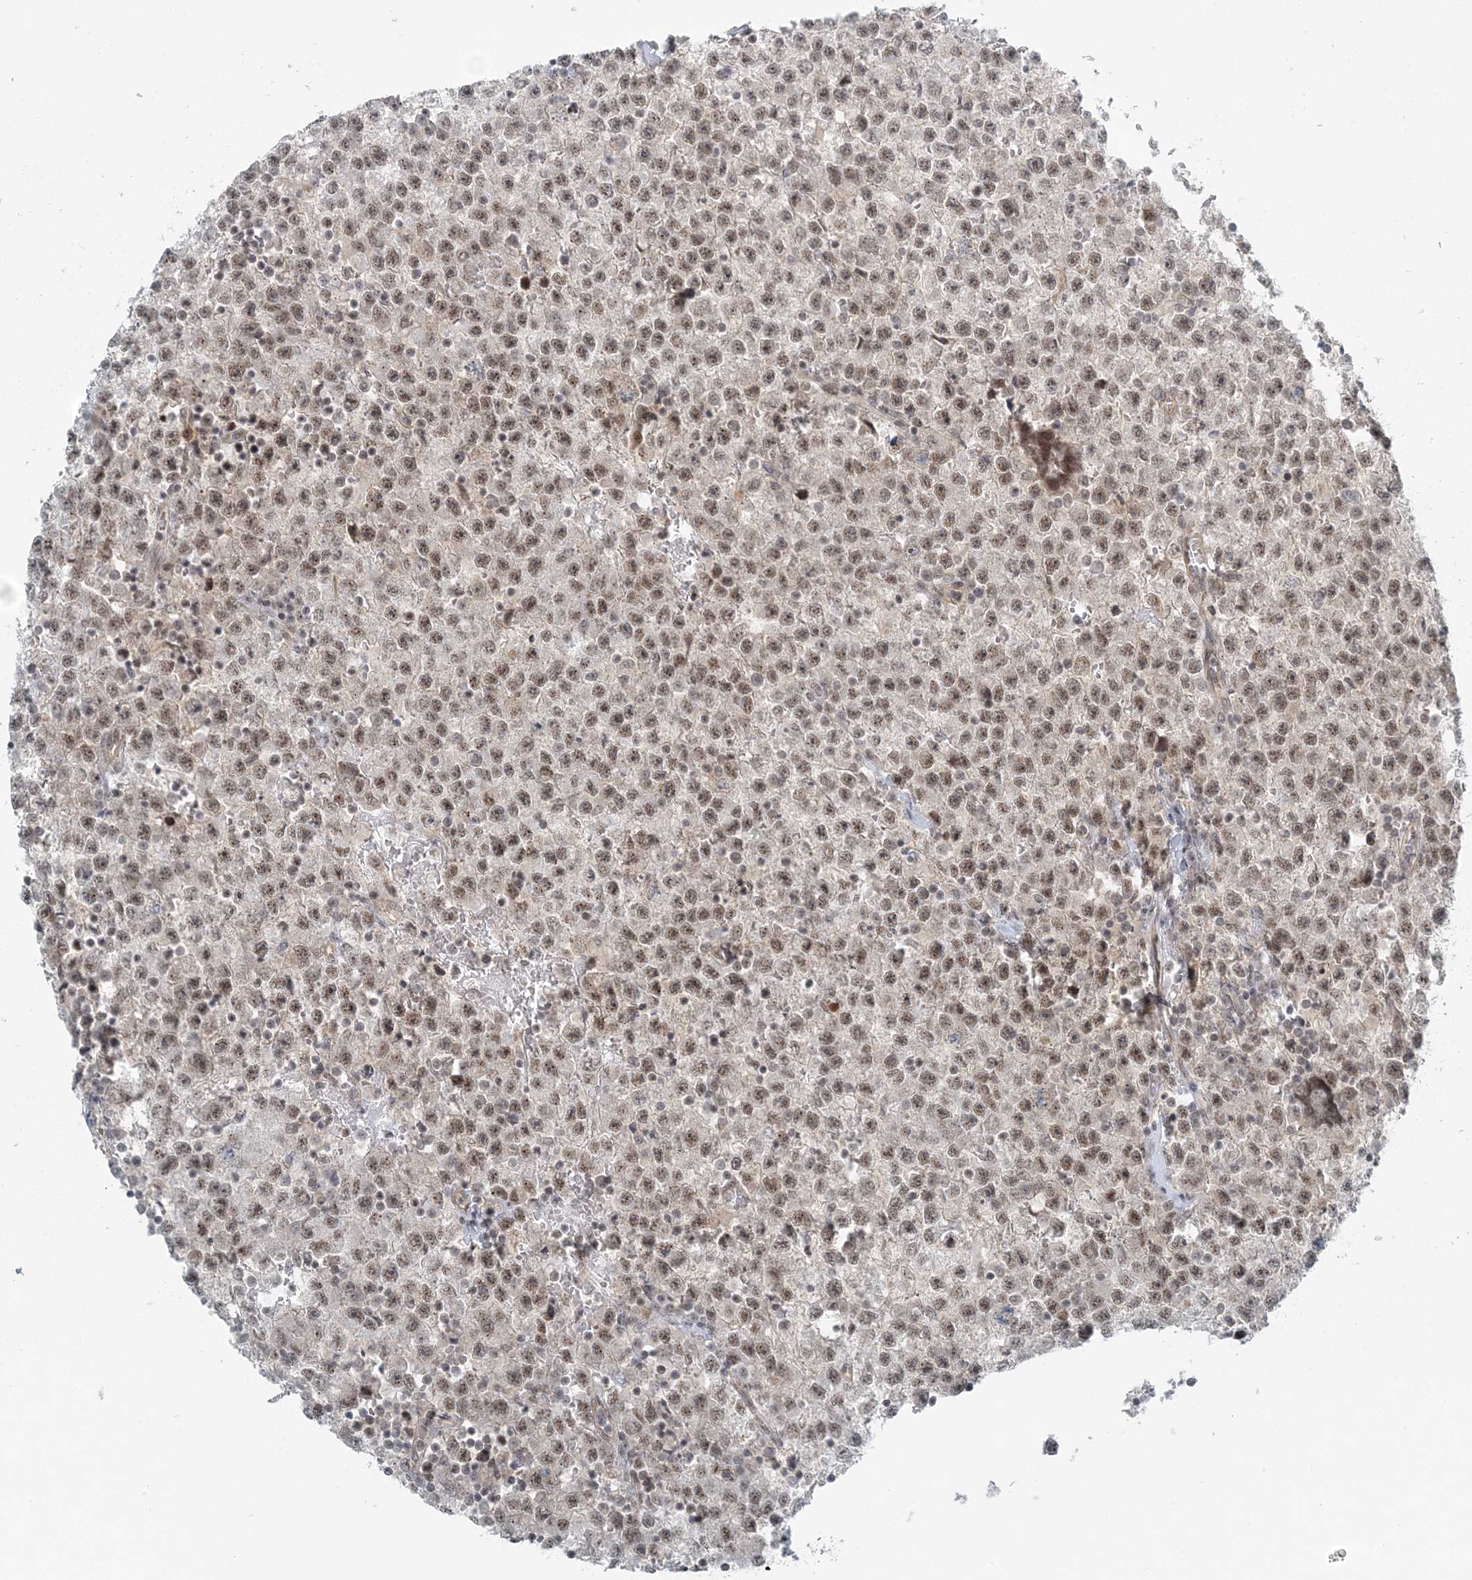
{"staining": {"intensity": "moderate", "quantity": ">75%", "location": "nuclear"}, "tissue": "testis cancer", "cell_type": "Tumor cells", "image_type": "cancer", "snomed": [{"axis": "morphology", "description": "Seminoma, NOS"}, {"axis": "topography", "description": "Testis"}], "caption": "There is medium levels of moderate nuclear expression in tumor cells of testis seminoma, as demonstrated by immunohistochemical staining (brown color).", "gene": "ATP11A", "patient": {"sex": "male", "age": 22}}